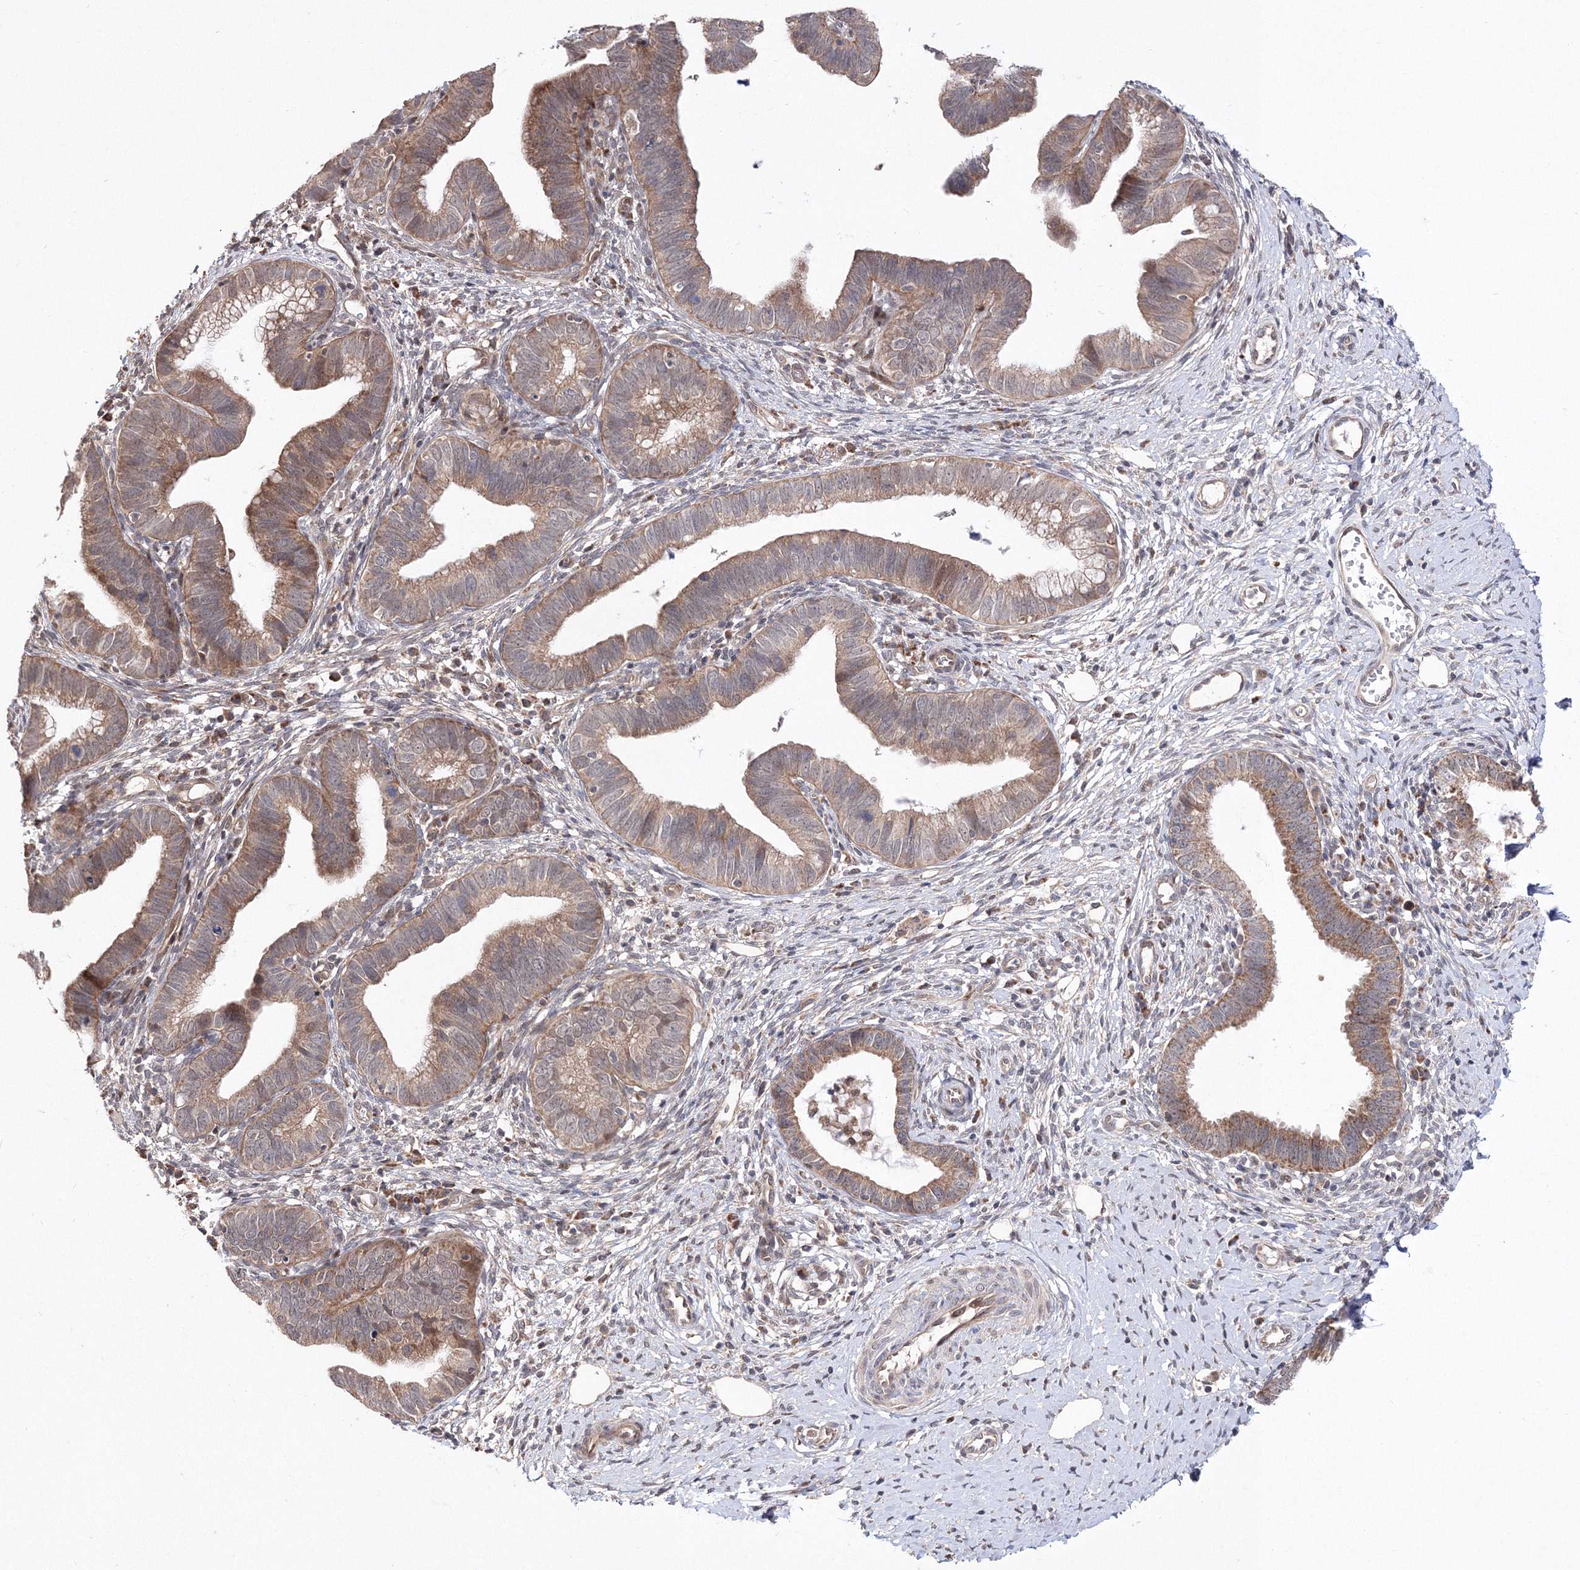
{"staining": {"intensity": "moderate", "quantity": ">75%", "location": "cytoplasmic/membranous"}, "tissue": "cervical cancer", "cell_type": "Tumor cells", "image_type": "cancer", "snomed": [{"axis": "morphology", "description": "Adenocarcinoma, NOS"}, {"axis": "topography", "description": "Cervix"}], "caption": "Protein positivity by immunohistochemistry (IHC) displays moderate cytoplasmic/membranous expression in approximately >75% of tumor cells in cervical cancer.", "gene": "DALRD3", "patient": {"sex": "female", "age": 36}}